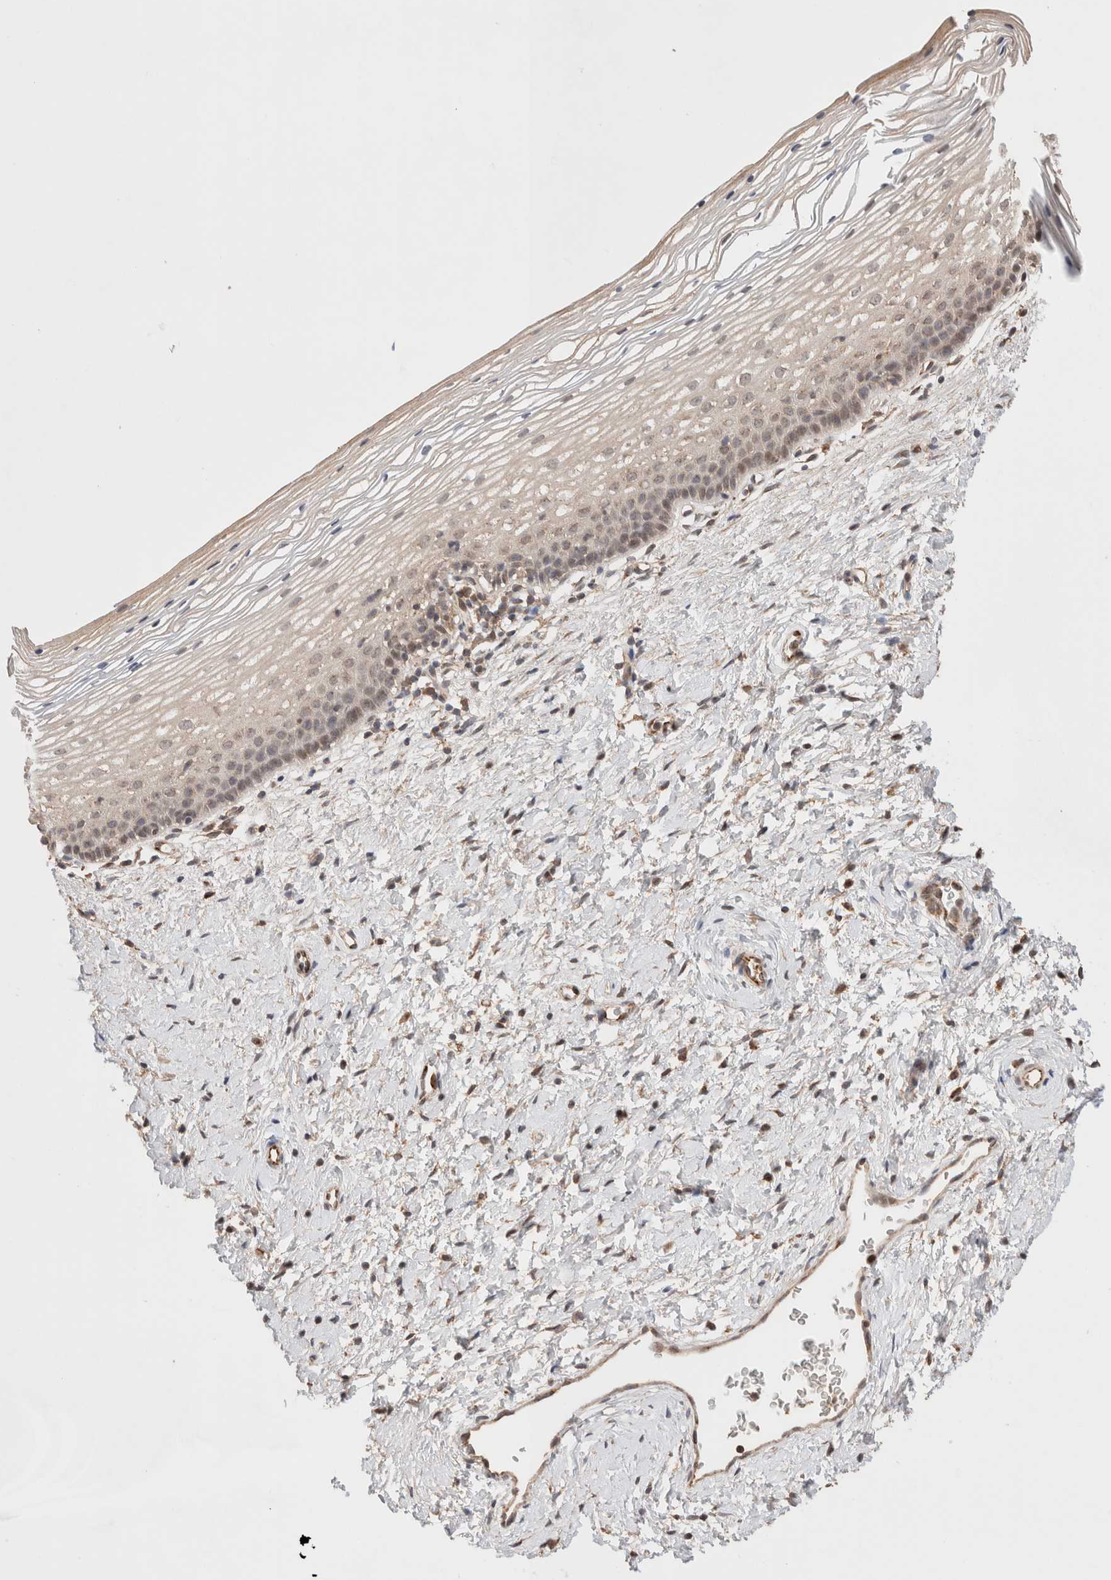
{"staining": {"intensity": "moderate", "quantity": ">75%", "location": "cytoplasmic/membranous"}, "tissue": "cervix", "cell_type": "Glandular cells", "image_type": "normal", "snomed": [{"axis": "morphology", "description": "Normal tissue, NOS"}, {"axis": "topography", "description": "Cervix"}], "caption": "Immunohistochemical staining of normal cervix displays >75% levels of moderate cytoplasmic/membranous protein positivity in about >75% of glandular cells. The protein is shown in brown color, while the nuclei are stained blue.", "gene": "SIKE1", "patient": {"sex": "female", "age": 72}}